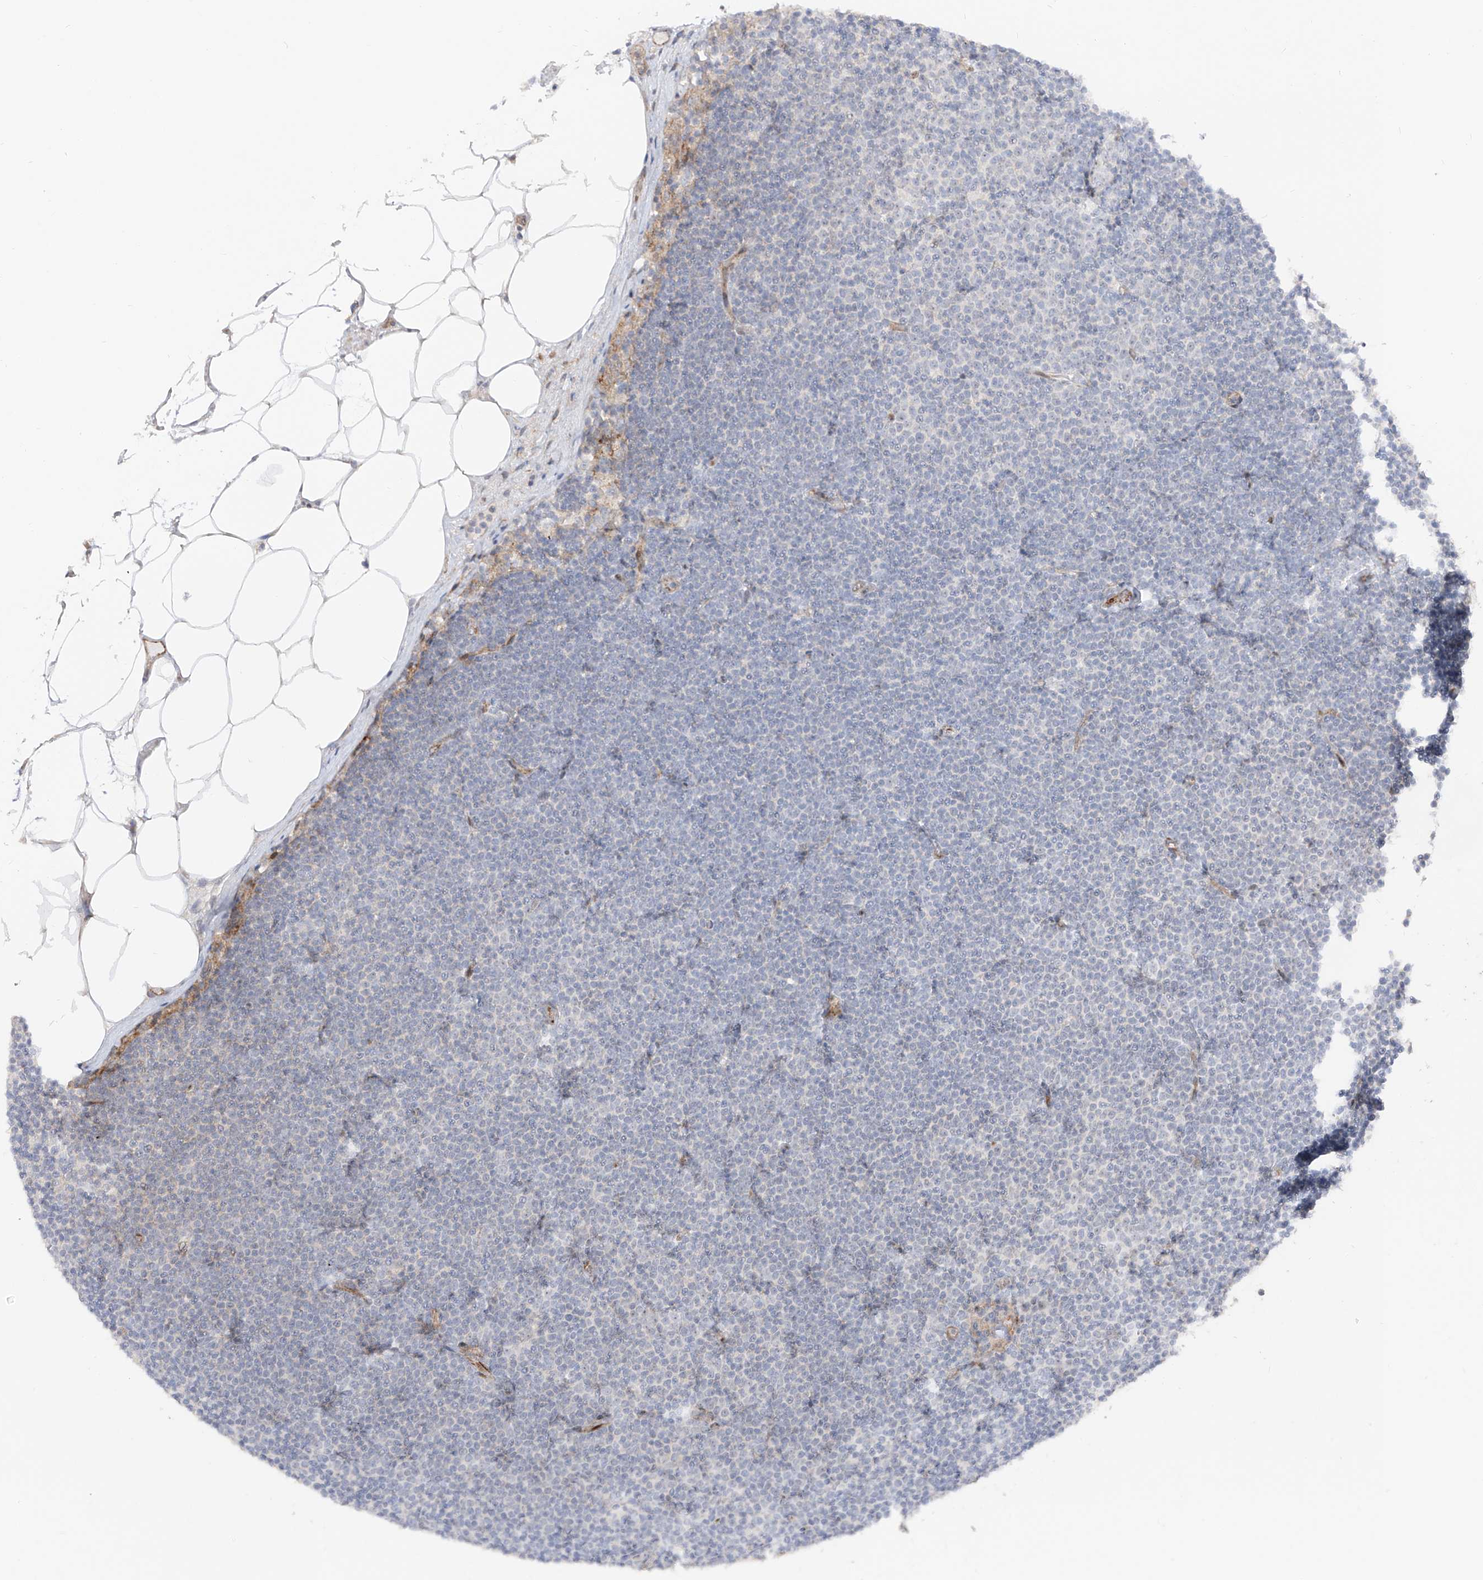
{"staining": {"intensity": "negative", "quantity": "none", "location": "none"}, "tissue": "lymphoma", "cell_type": "Tumor cells", "image_type": "cancer", "snomed": [{"axis": "morphology", "description": "Malignant lymphoma, non-Hodgkin's type, Low grade"}, {"axis": "topography", "description": "Lymph node"}], "caption": "This photomicrograph is of lymphoma stained with IHC to label a protein in brown with the nuclei are counter-stained blue. There is no expression in tumor cells.", "gene": "ZNF180", "patient": {"sex": "female", "age": 53}}